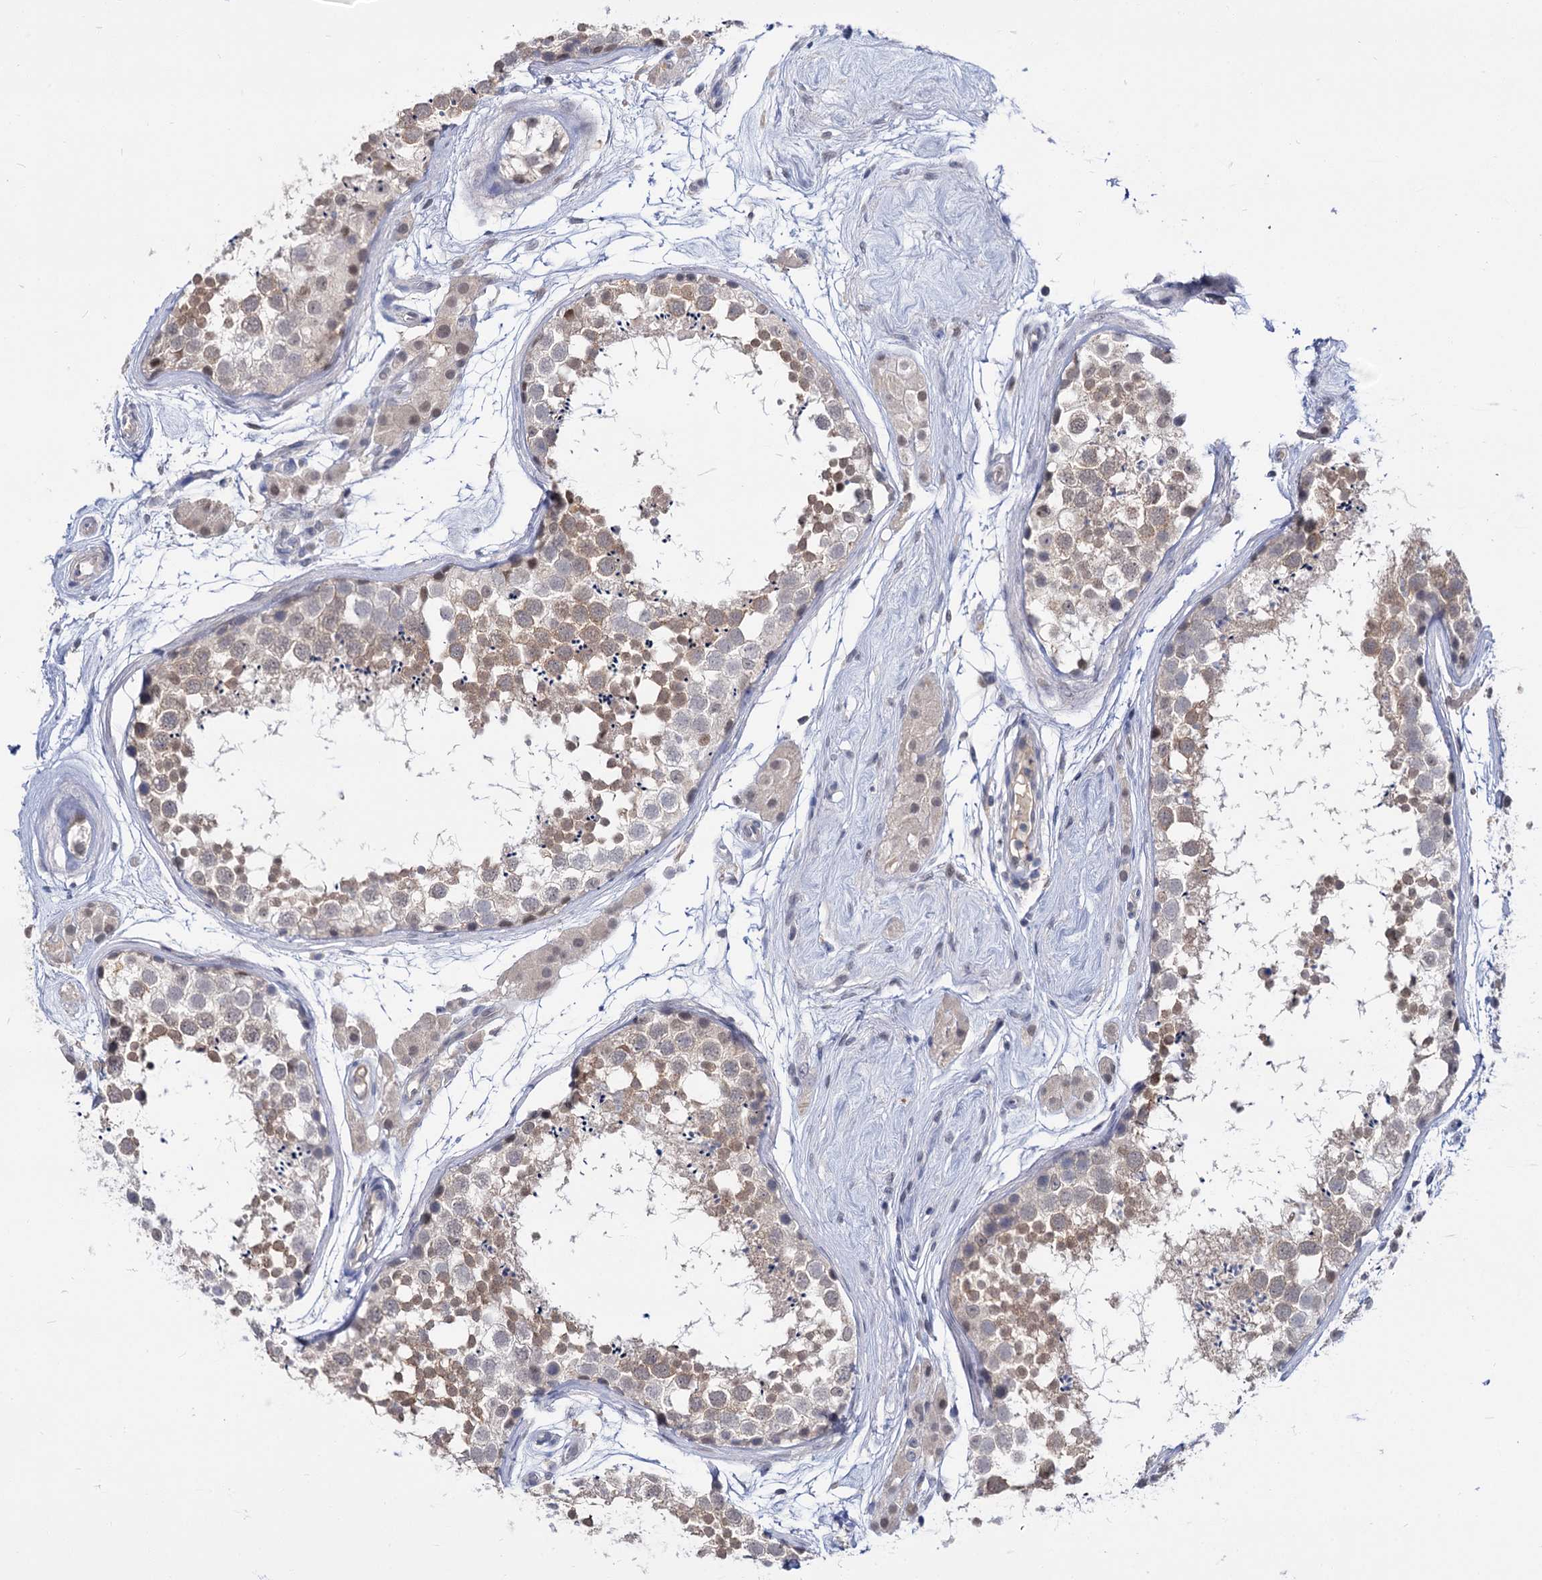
{"staining": {"intensity": "weak", "quantity": "25%-75%", "location": "cytoplasmic/membranous,nuclear"}, "tissue": "testis", "cell_type": "Cells in seminiferous ducts", "image_type": "normal", "snomed": [{"axis": "morphology", "description": "Normal tissue, NOS"}, {"axis": "topography", "description": "Testis"}], "caption": "Benign testis reveals weak cytoplasmic/membranous,nuclear staining in approximately 25%-75% of cells in seminiferous ducts, visualized by immunohistochemistry. (Stains: DAB in brown, nuclei in blue, Microscopy: brightfield microscopy at high magnification).", "gene": "NEK10", "patient": {"sex": "male", "age": 56}}